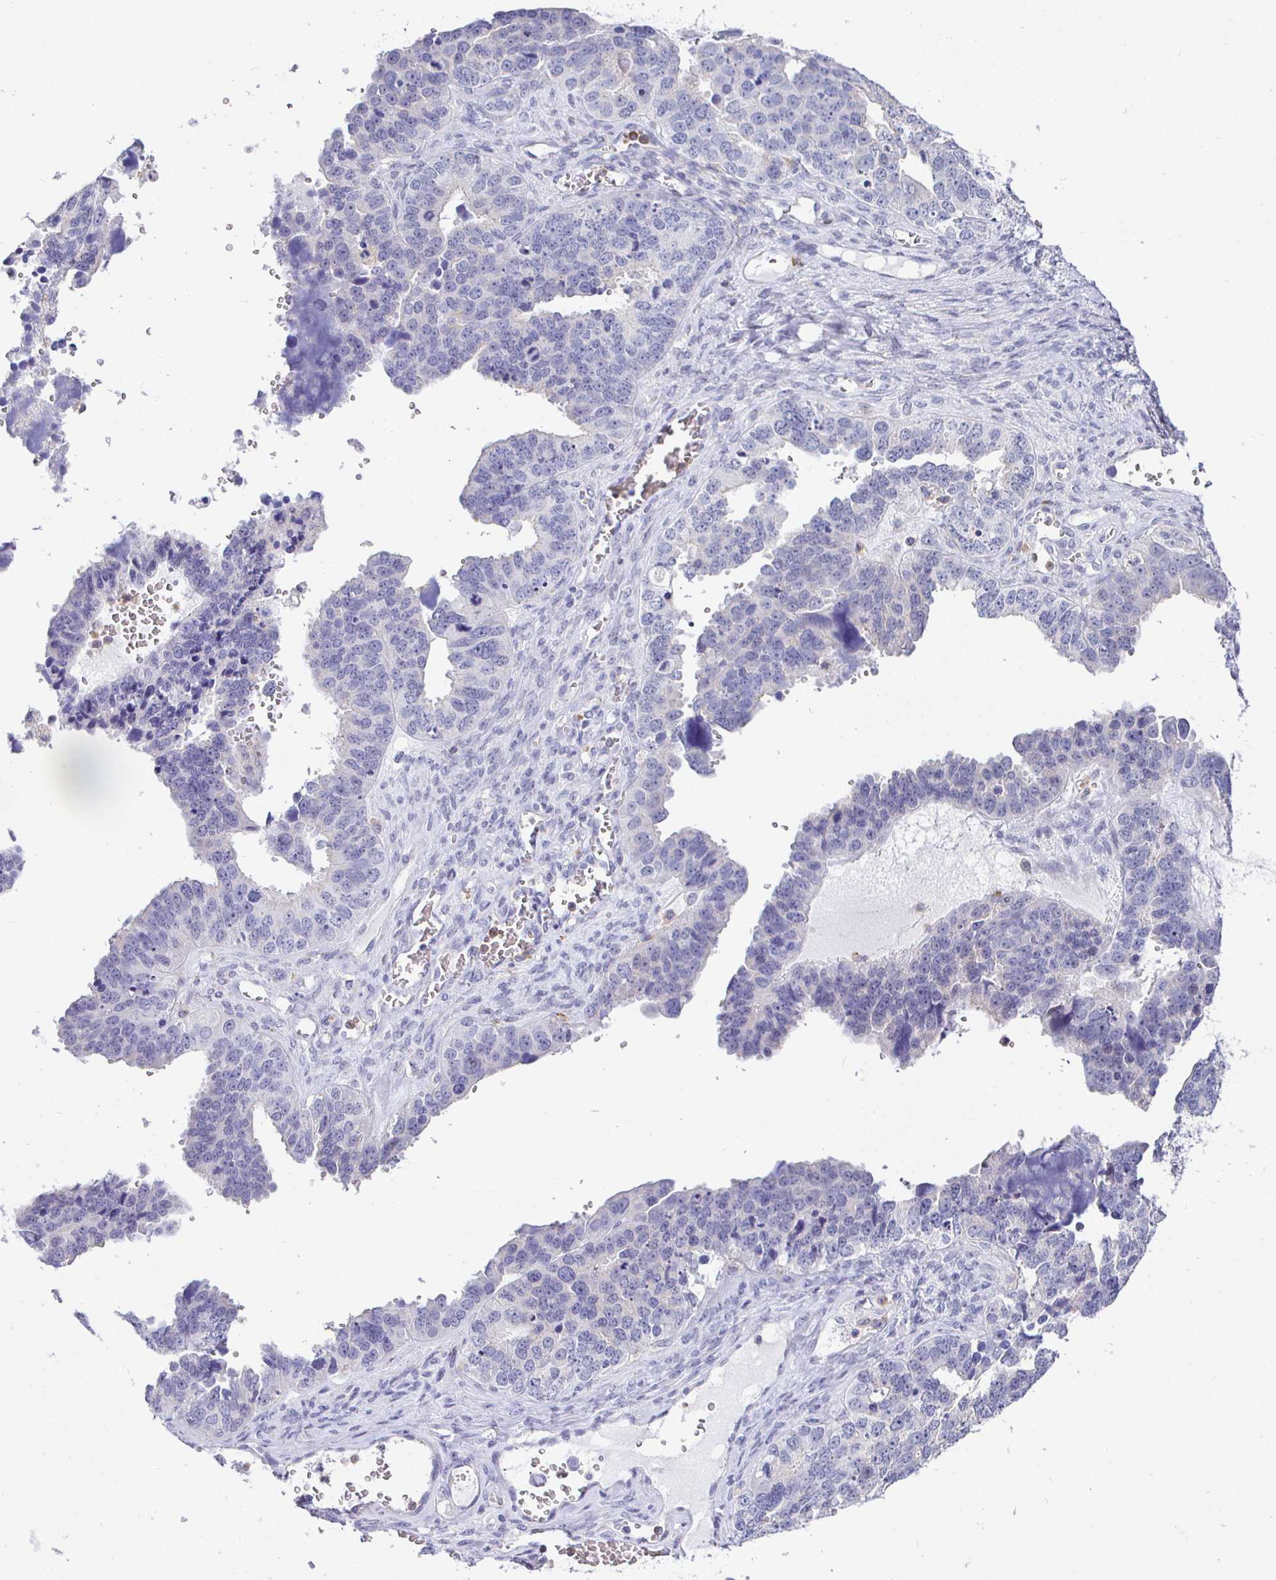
{"staining": {"intensity": "negative", "quantity": "none", "location": "none"}, "tissue": "ovarian cancer", "cell_type": "Tumor cells", "image_type": "cancer", "snomed": [{"axis": "morphology", "description": "Cystadenocarcinoma, serous, NOS"}, {"axis": "topography", "description": "Ovary"}], "caption": "Immunohistochemistry (IHC) of human ovarian serous cystadenocarcinoma displays no staining in tumor cells.", "gene": "SIRPA", "patient": {"sex": "female", "age": 76}}